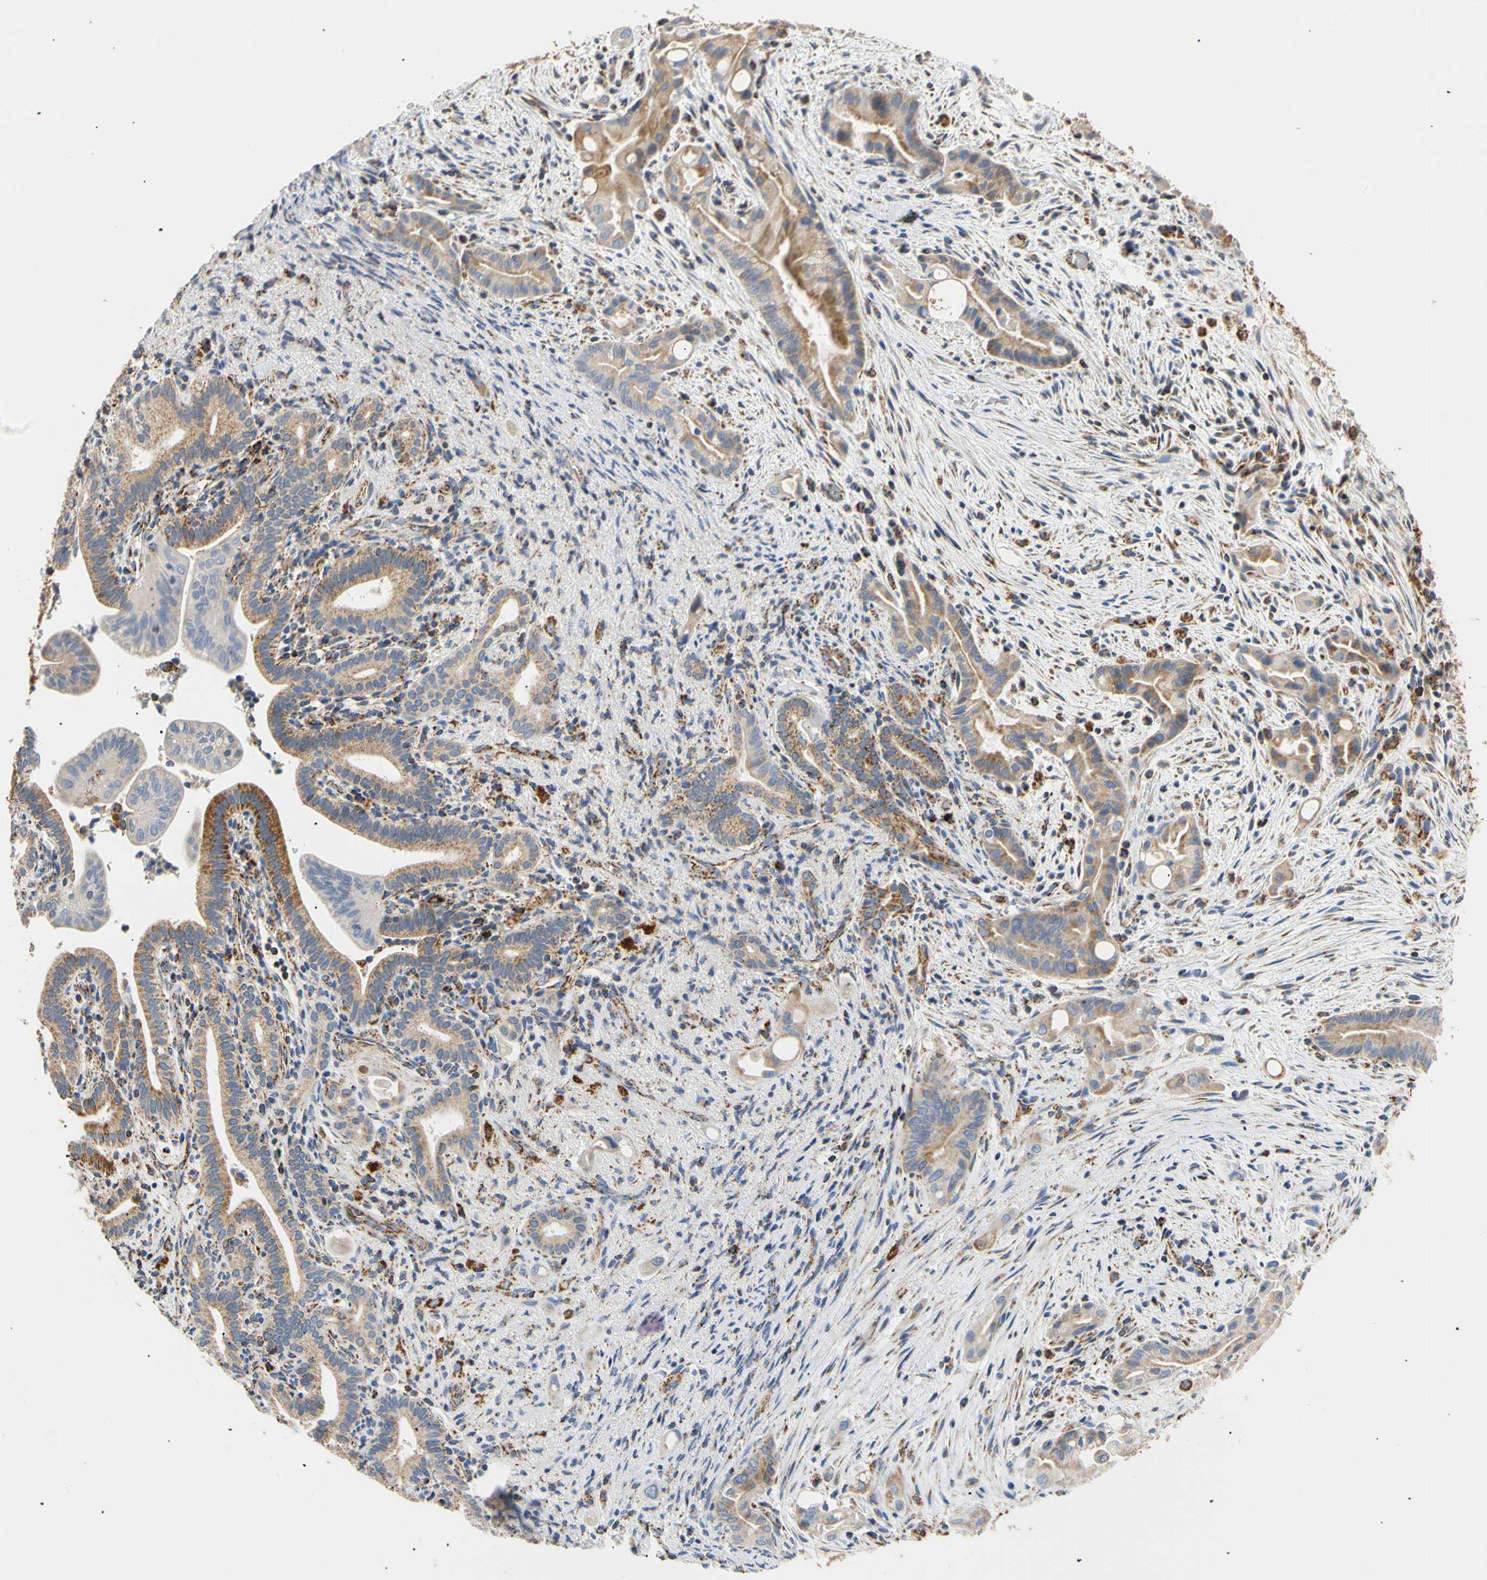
{"staining": {"intensity": "moderate", "quantity": ">75%", "location": "cytoplasmic/membranous"}, "tissue": "liver cancer", "cell_type": "Tumor cells", "image_type": "cancer", "snomed": [{"axis": "morphology", "description": "Cholangiocarcinoma"}, {"axis": "topography", "description": "Liver"}], "caption": "Protein expression analysis of human liver cancer reveals moderate cytoplasmic/membranous positivity in about >75% of tumor cells. (DAB = brown stain, brightfield microscopy at high magnification).", "gene": "ACAT1", "patient": {"sex": "female", "age": 68}}